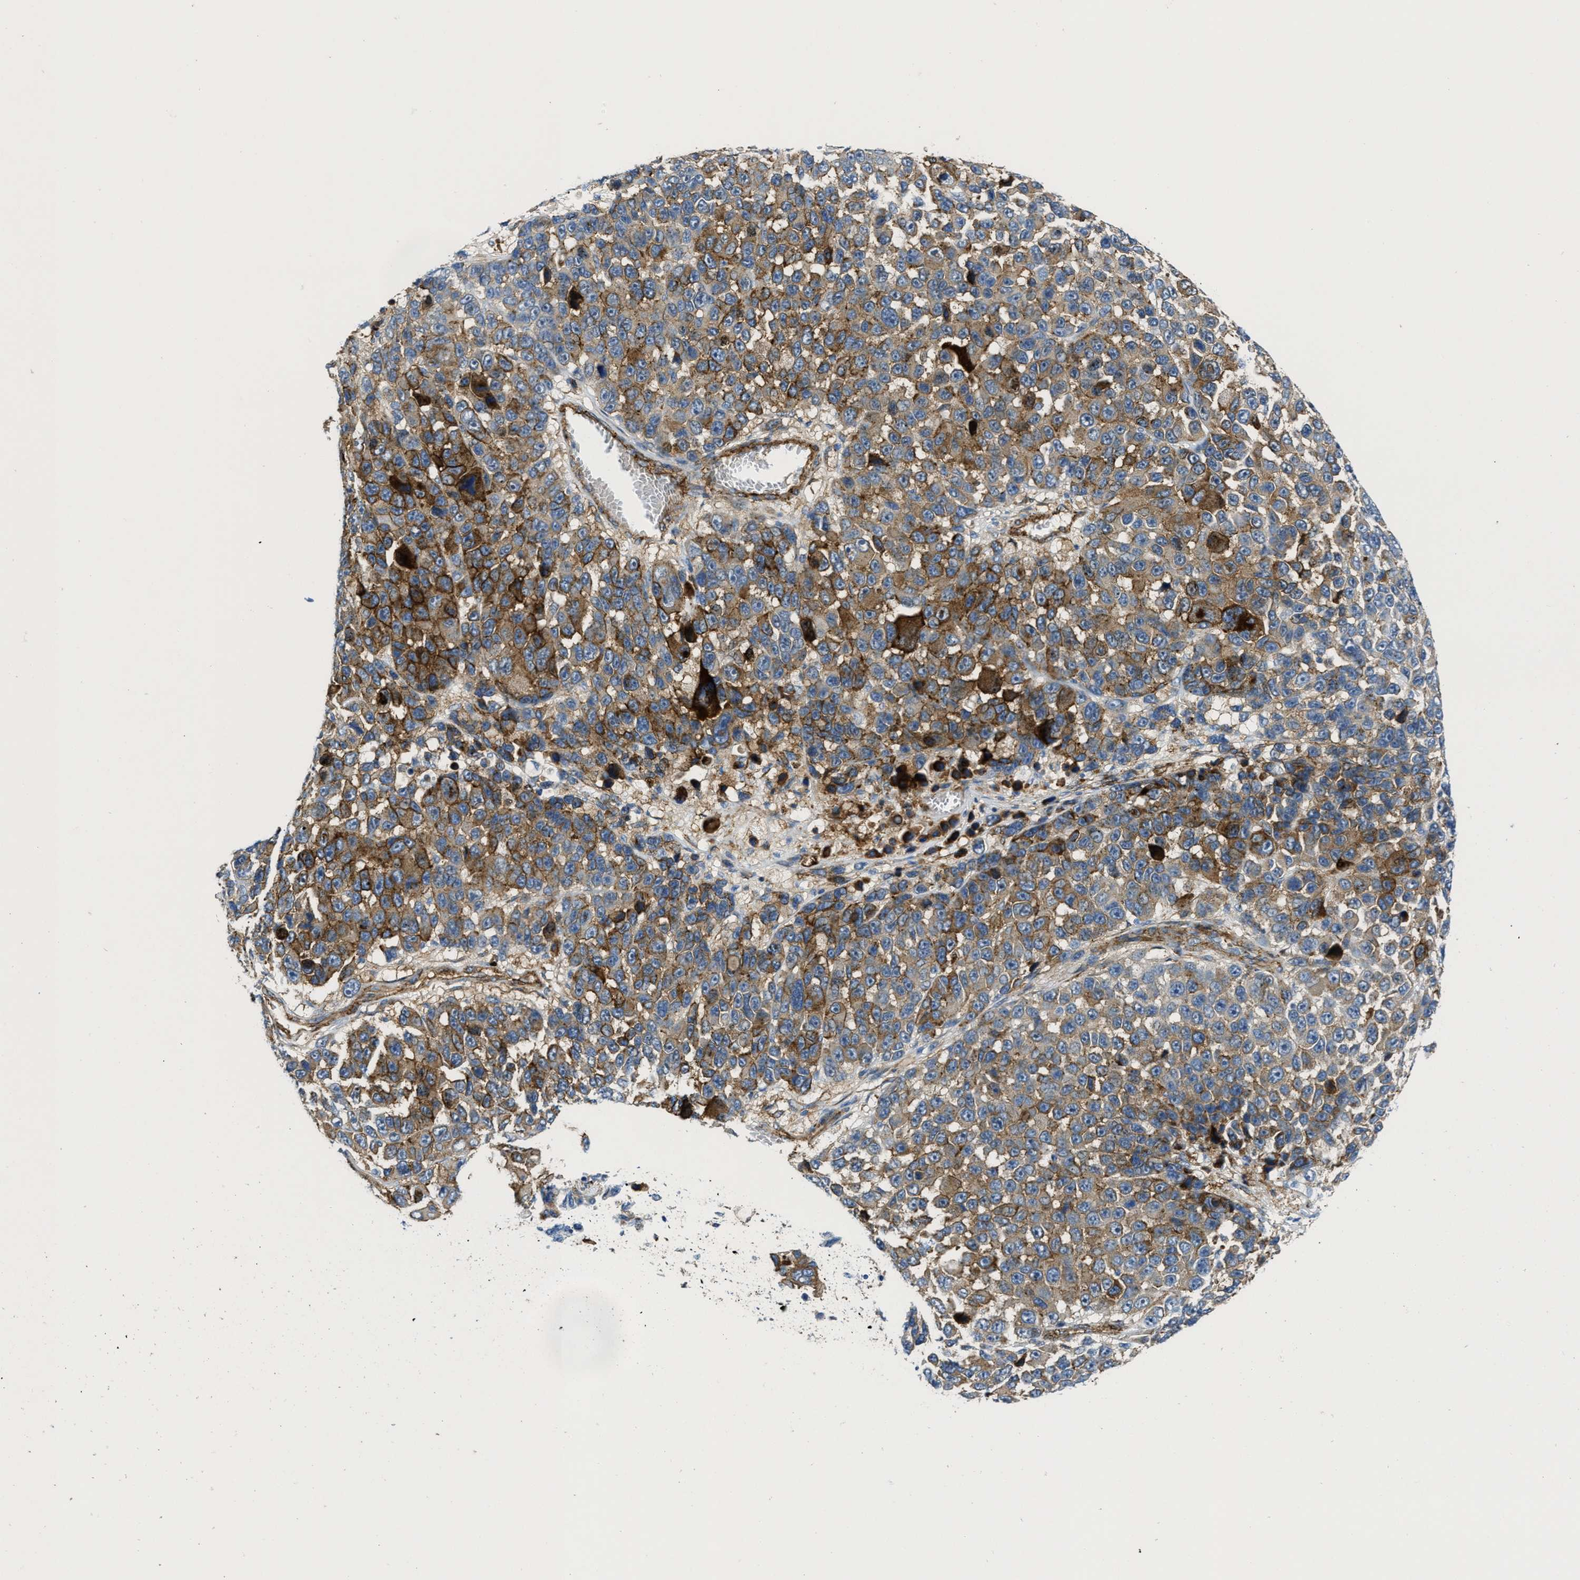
{"staining": {"intensity": "moderate", "quantity": ">75%", "location": "cytoplasmic/membranous"}, "tissue": "melanoma", "cell_type": "Tumor cells", "image_type": "cancer", "snomed": [{"axis": "morphology", "description": "Malignant melanoma, NOS"}, {"axis": "topography", "description": "Skin"}], "caption": "Immunohistochemical staining of melanoma shows moderate cytoplasmic/membranous protein positivity in about >75% of tumor cells.", "gene": "NAB1", "patient": {"sex": "male", "age": 53}}